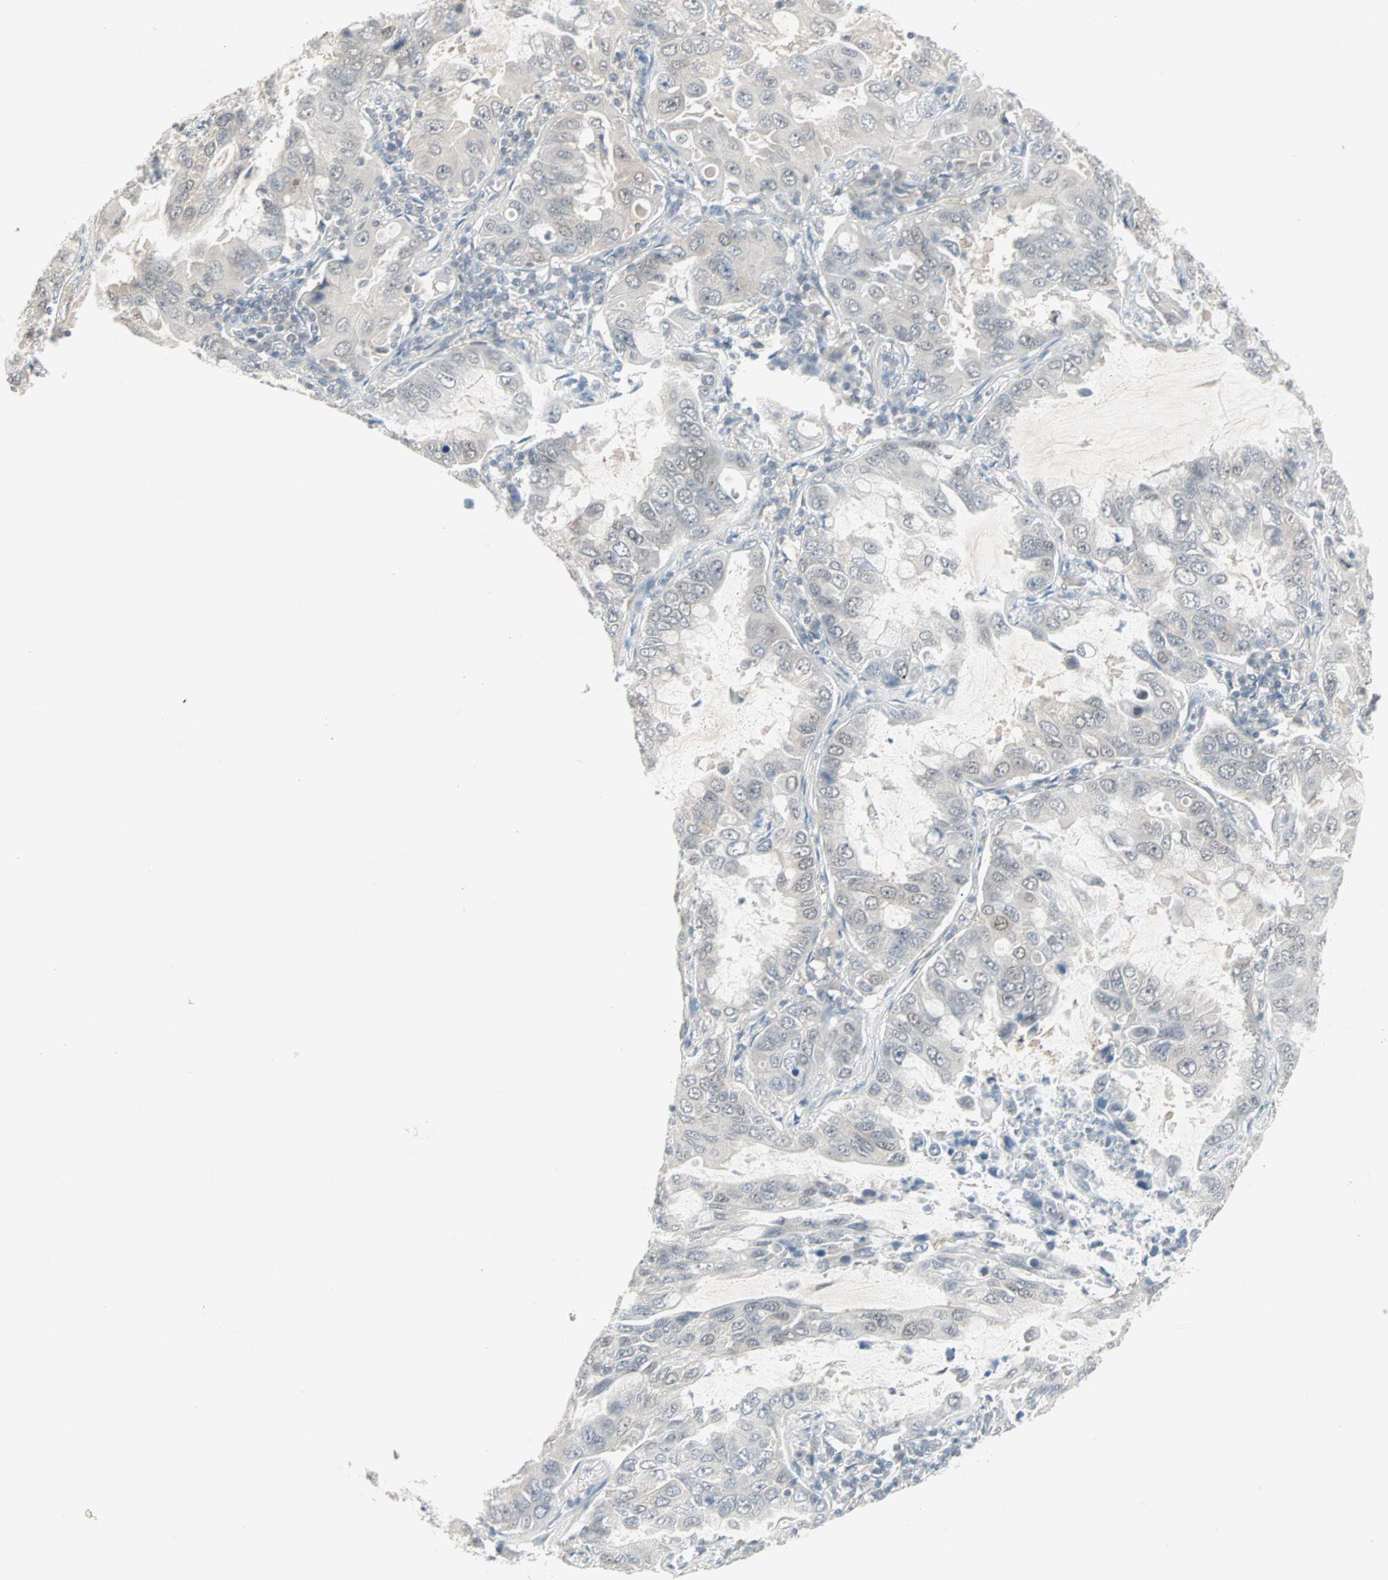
{"staining": {"intensity": "negative", "quantity": "none", "location": "none"}, "tissue": "lung cancer", "cell_type": "Tumor cells", "image_type": "cancer", "snomed": [{"axis": "morphology", "description": "Adenocarcinoma, NOS"}, {"axis": "topography", "description": "Lung"}], "caption": "Histopathology image shows no significant protein expression in tumor cells of adenocarcinoma (lung).", "gene": "PTPA", "patient": {"sex": "male", "age": 64}}